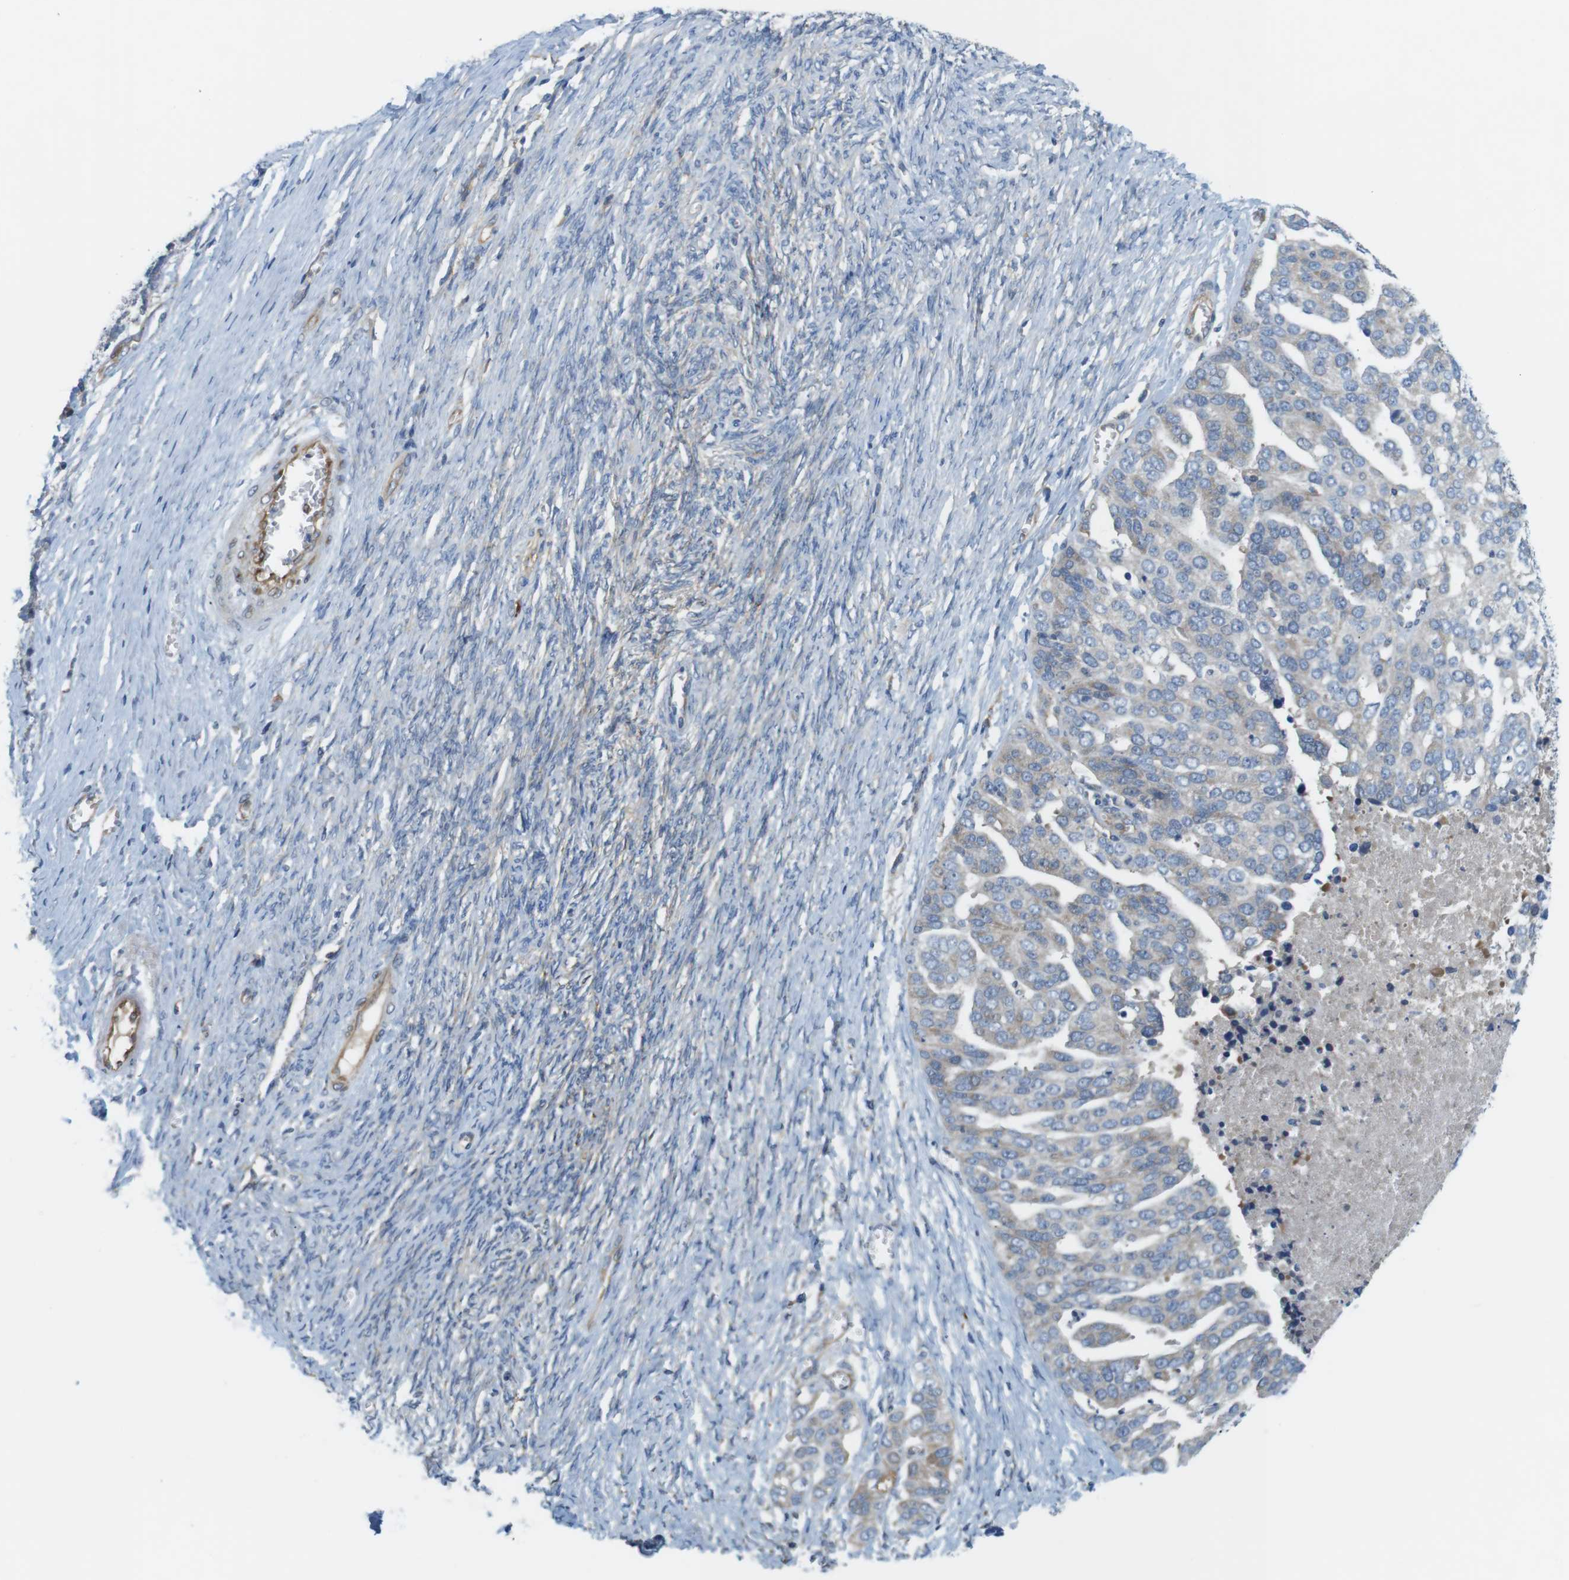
{"staining": {"intensity": "negative", "quantity": "none", "location": "none"}, "tissue": "ovarian cancer", "cell_type": "Tumor cells", "image_type": "cancer", "snomed": [{"axis": "morphology", "description": "Cystadenocarcinoma, serous, NOS"}, {"axis": "topography", "description": "Ovary"}], "caption": "High power microscopy histopathology image of an IHC micrograph of ovarian cancer (serous cystadenocarcinoma), revealing no significant staining in tumor cells. Nuclei are stained in blue.", "gene": "DCLK1", "patient": {"sex": "female", "age": 44}}